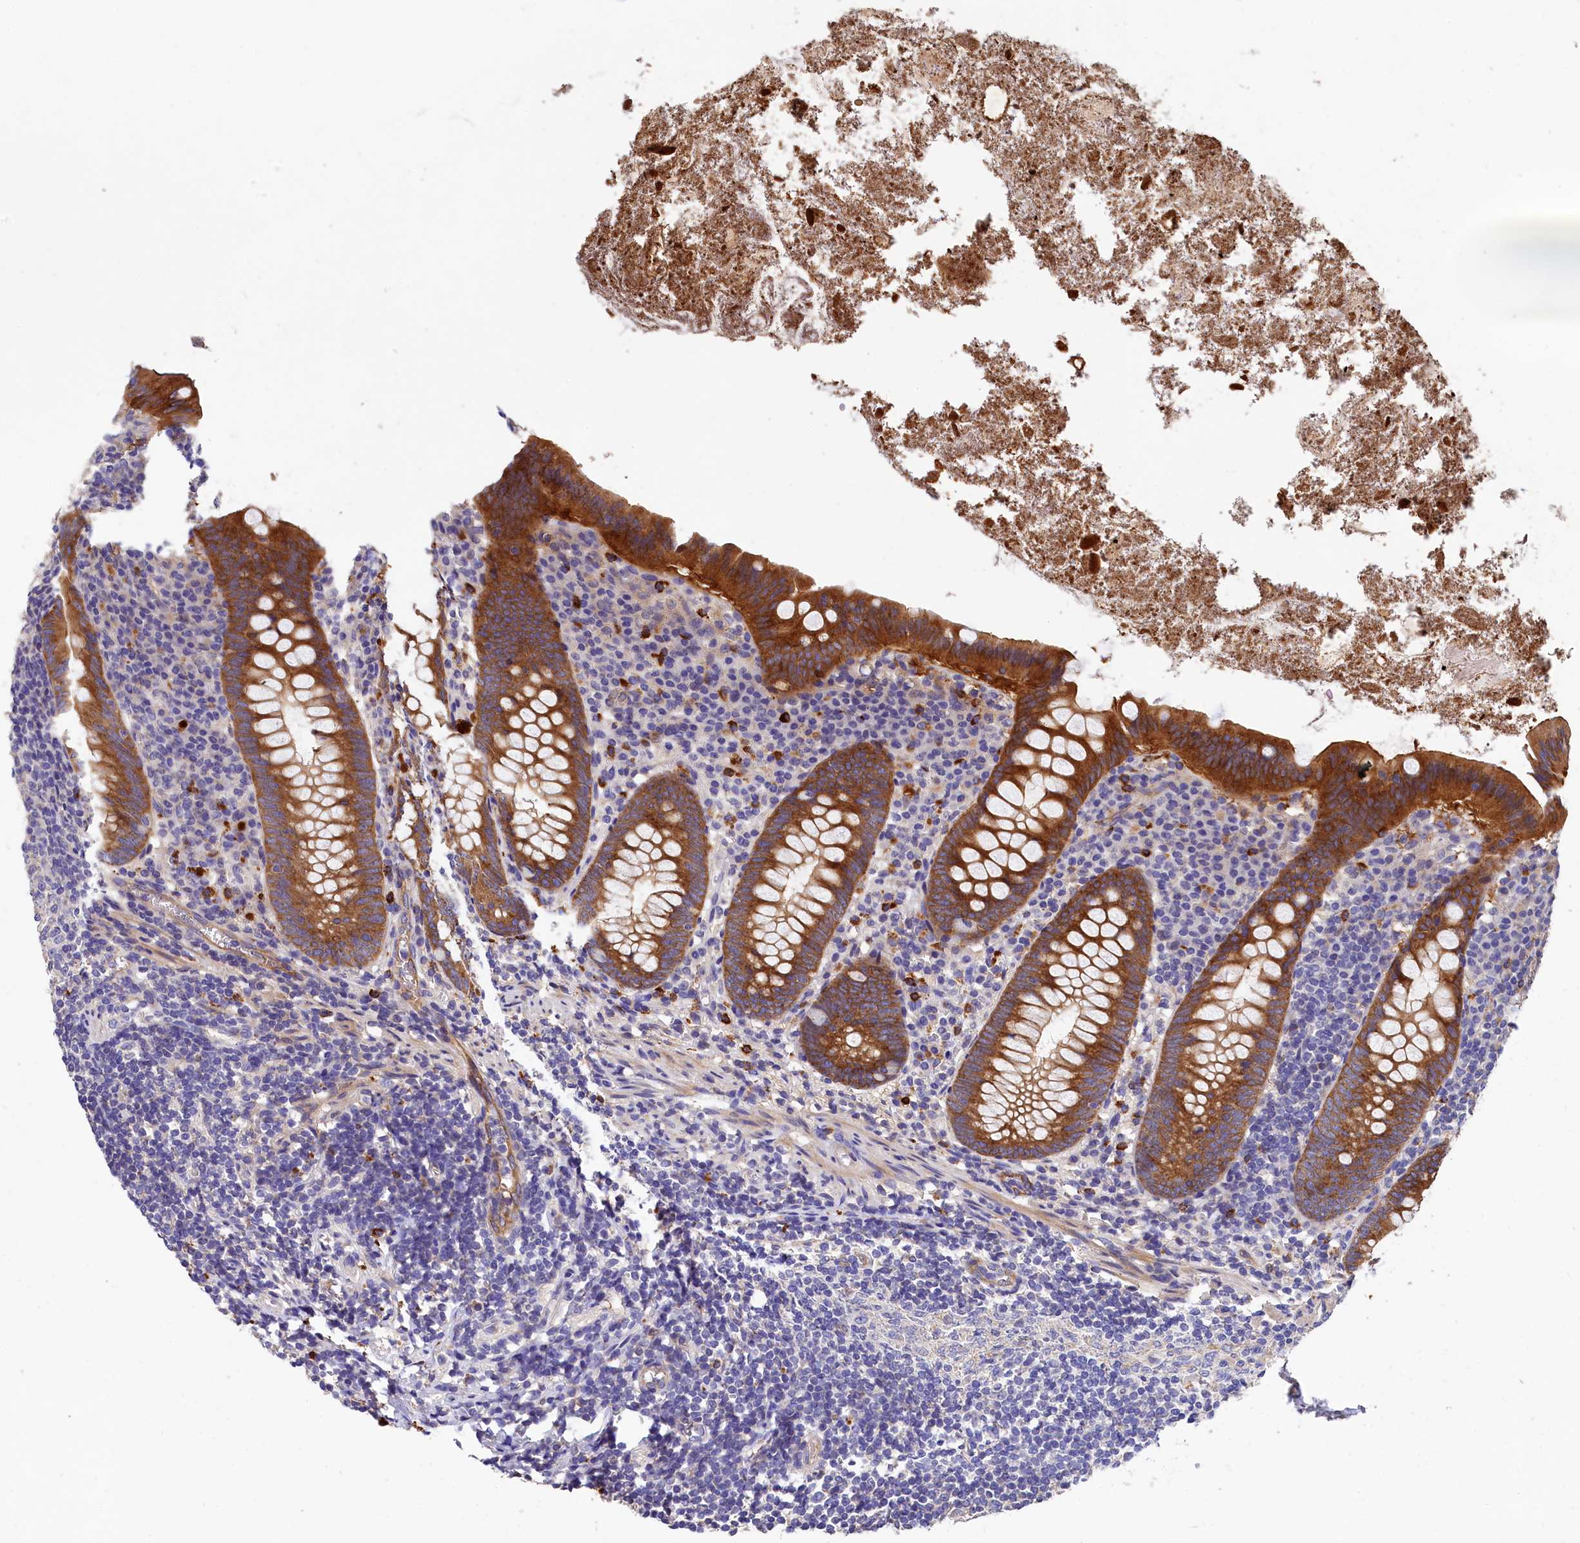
{"staining": {"intensity": "strong", "quantity": ">75%", "location": "cytoplasmic/membranous"}, "tissue": "appendix", "cell_type": "Glandular cells", "image_type": "normal", "snomed": [{"axis": "morphology", "description": "Normal tissue, NOS"}, {"axis": "topography", "description": "Appendix"}], "caption": "Immunohistochemistry of benign appendix reveals high levels of strong cytoplasmic/membranous positivity in approximately >75% of glandular cells.", "gene": "EPS8L2", "patient": {"sex": "female", "age": 51}}